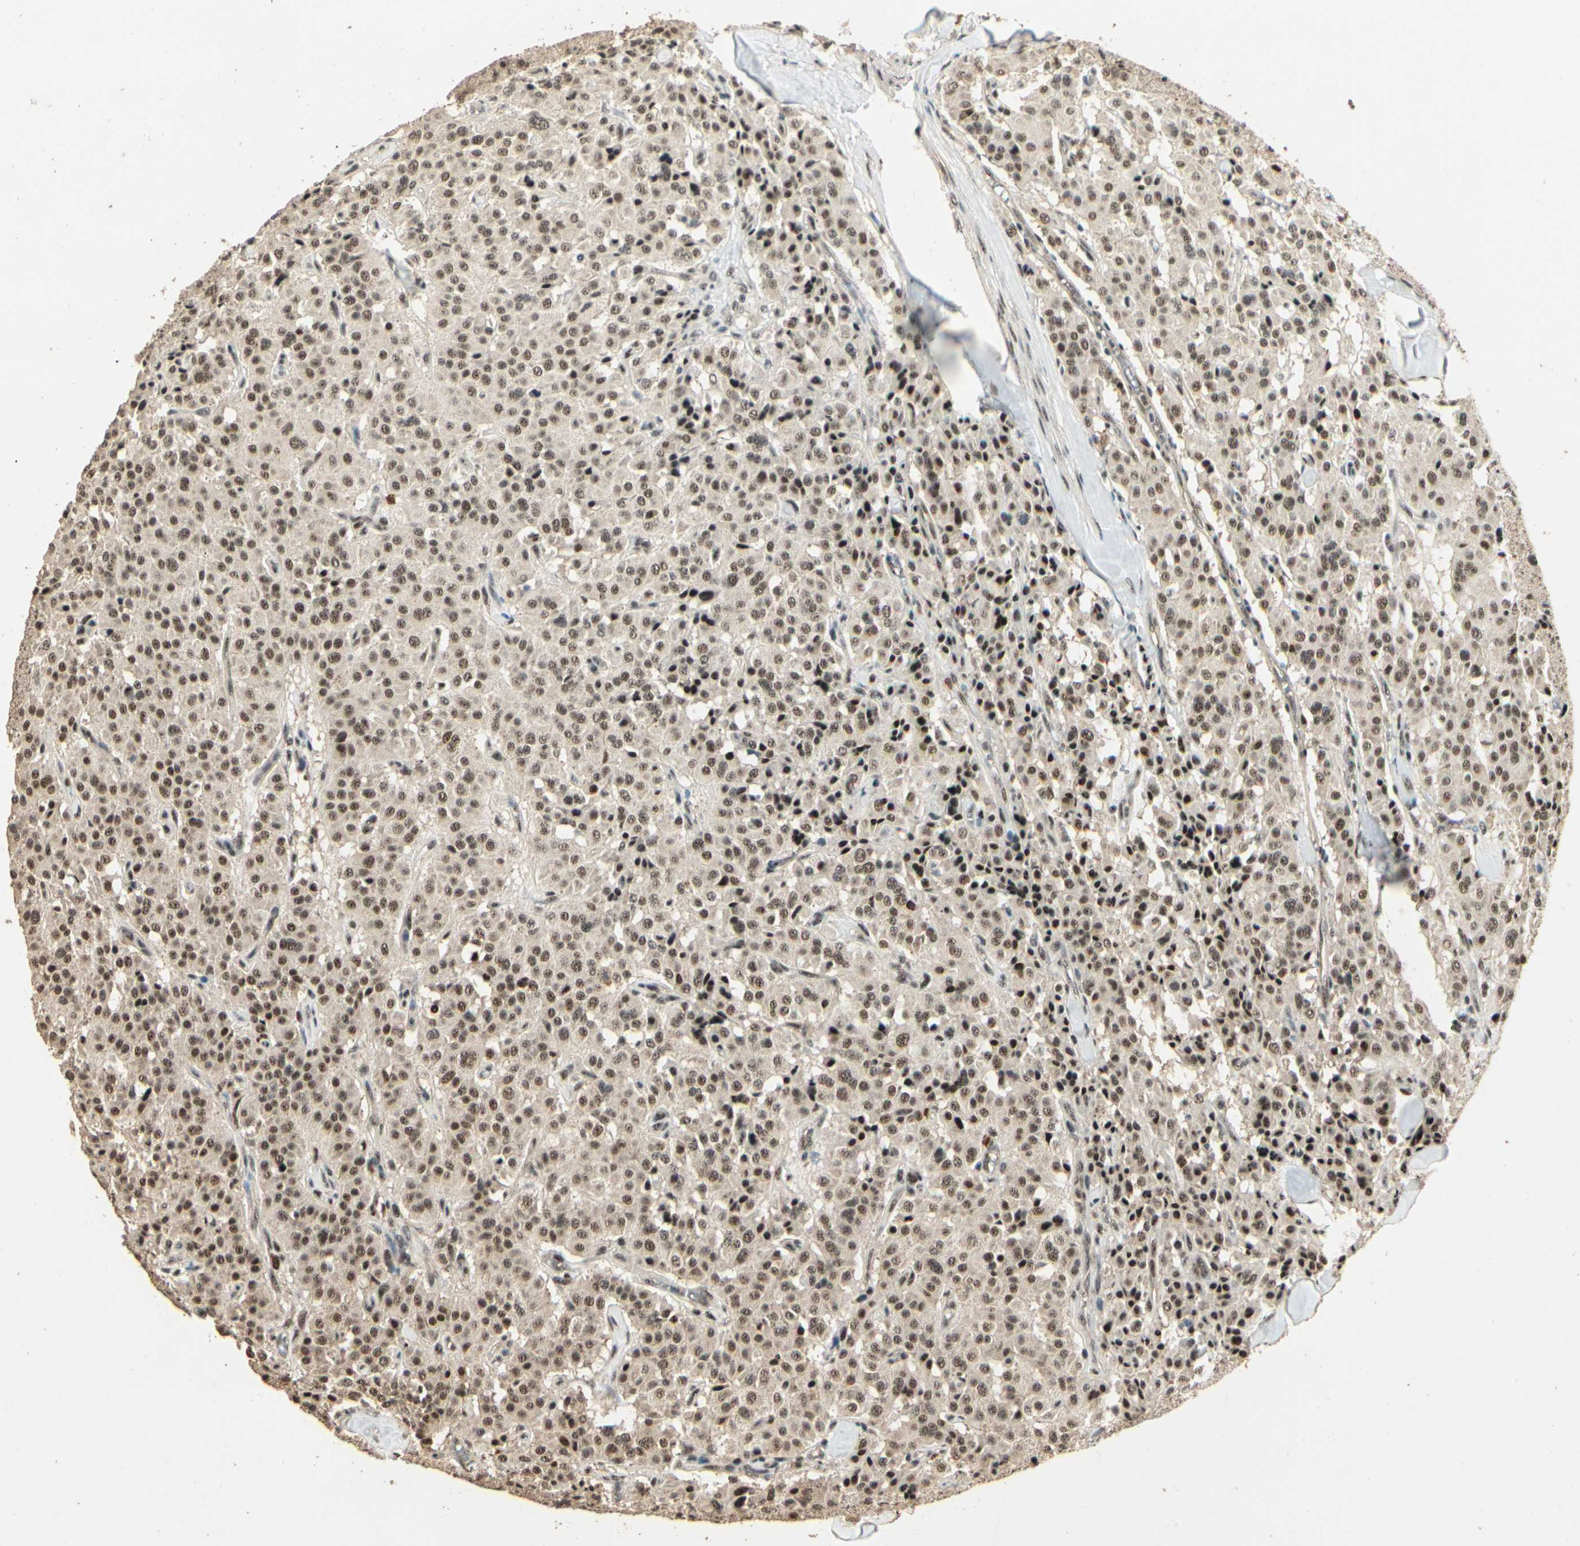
{"staining": {"intensity": "moderate", "quantity": ">75%", "location": "nuclear"}, "tissue": "carcinoid", "cell_type": "Tumor cells", "image_type": "cancer", "snomed": [{"axis": "morphology", "description": "Carcinoid, malignant, NOS"}, {"axis": "topography", "description": "Lung"}], "caption": "Protein analysis of carcinoid tissue exhibits moderate nuclear expression in about >75% of tumor cells. Nuclei are stained in blue.", "gene": "RBM25", "patient": {"sex": "male", "age": 30}}